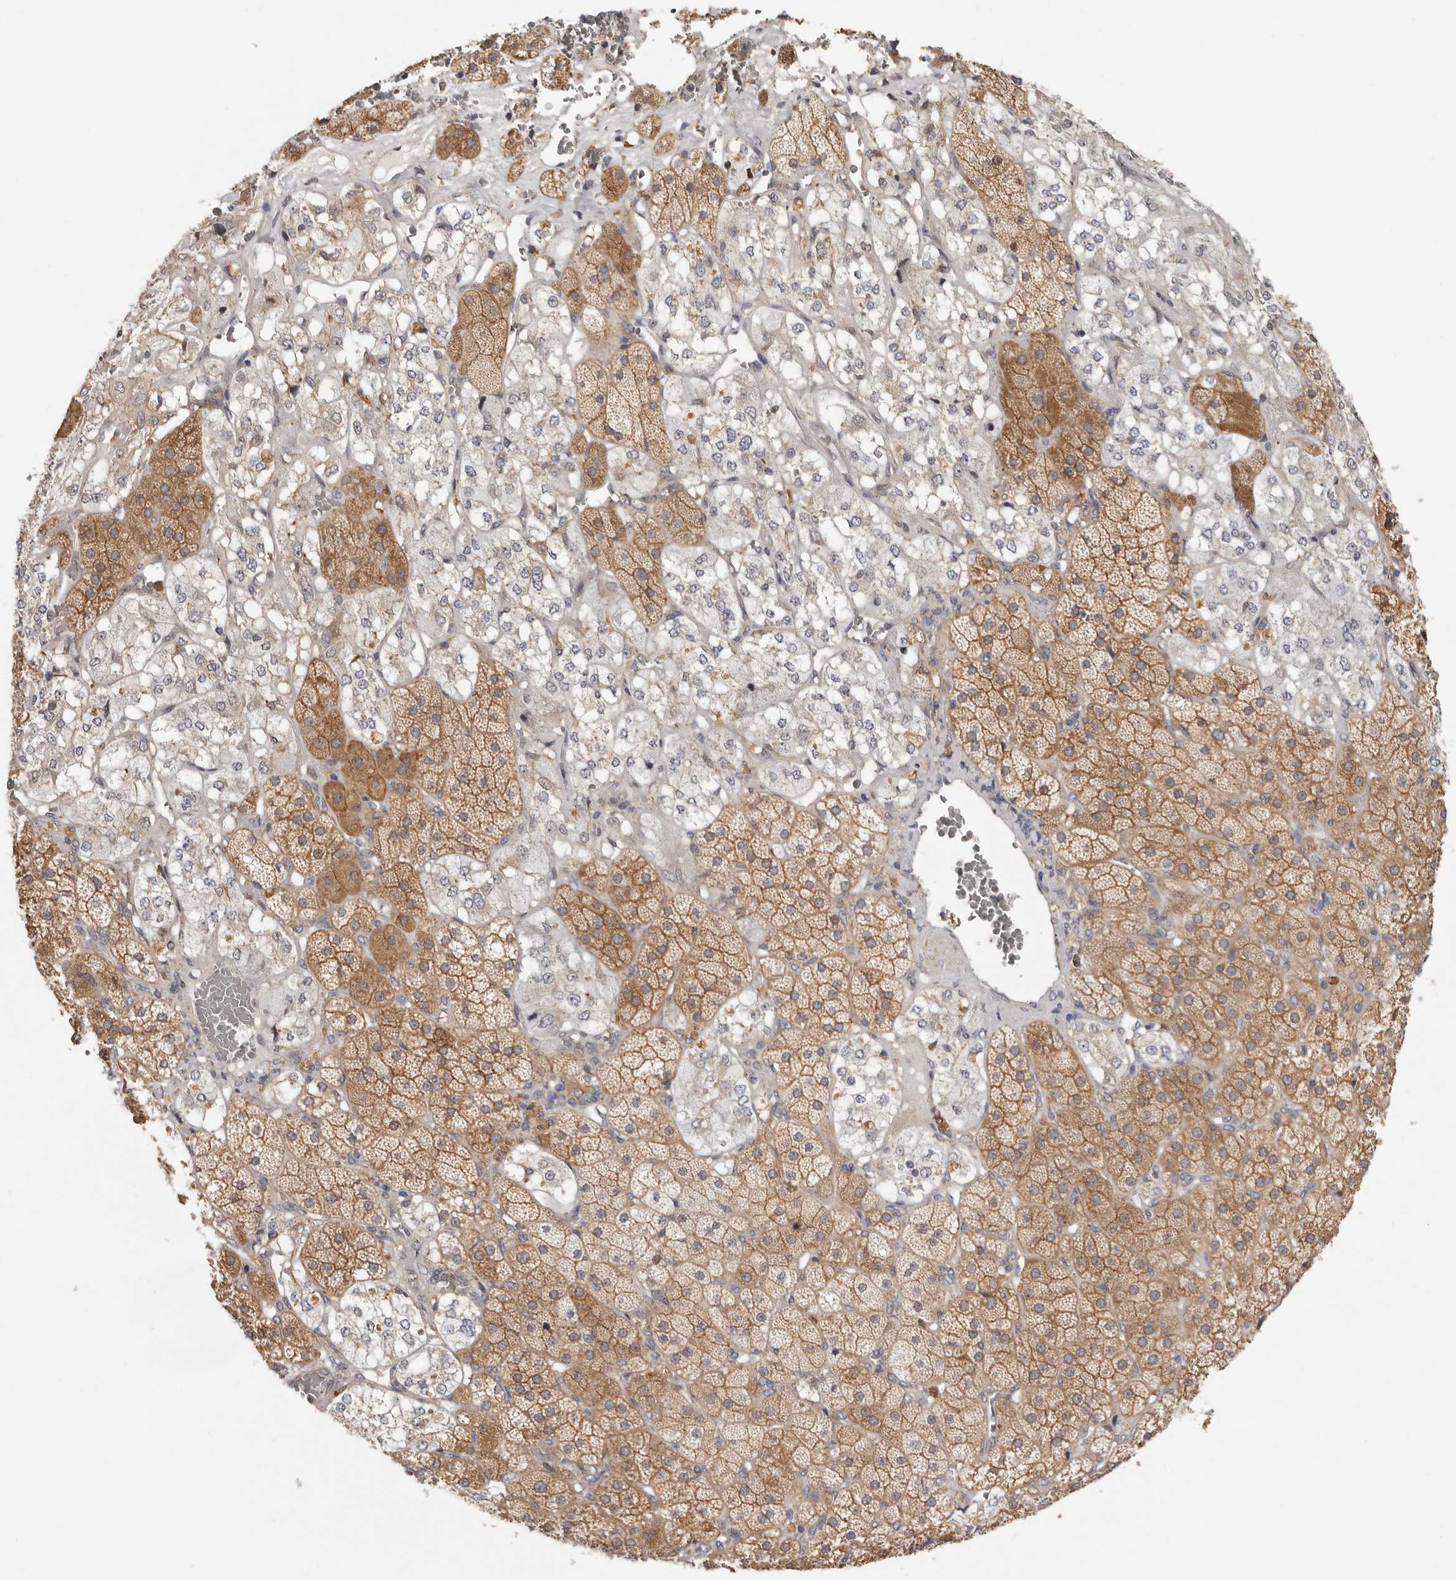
{"staining": {"intensity": "moderate", "quantity": ">75%", "location": "cytoplasmic/membranous"}, "tissue": "adrenal gland", "cell_type": "Glandular cells", "image_type": "normal", "snomed": [{"axis": "morphology", "description": "Normal tissue, NOS"}, {"axis": "topography", "description": "Adrenal gland"}], "caption": "Moderate cytoplasmic/membranous staining is appreciated in about >75% of glandular cells in normal adrenal gland.", "gene": "MSRB2", "patient": {"sex": "male", "age": 57}}